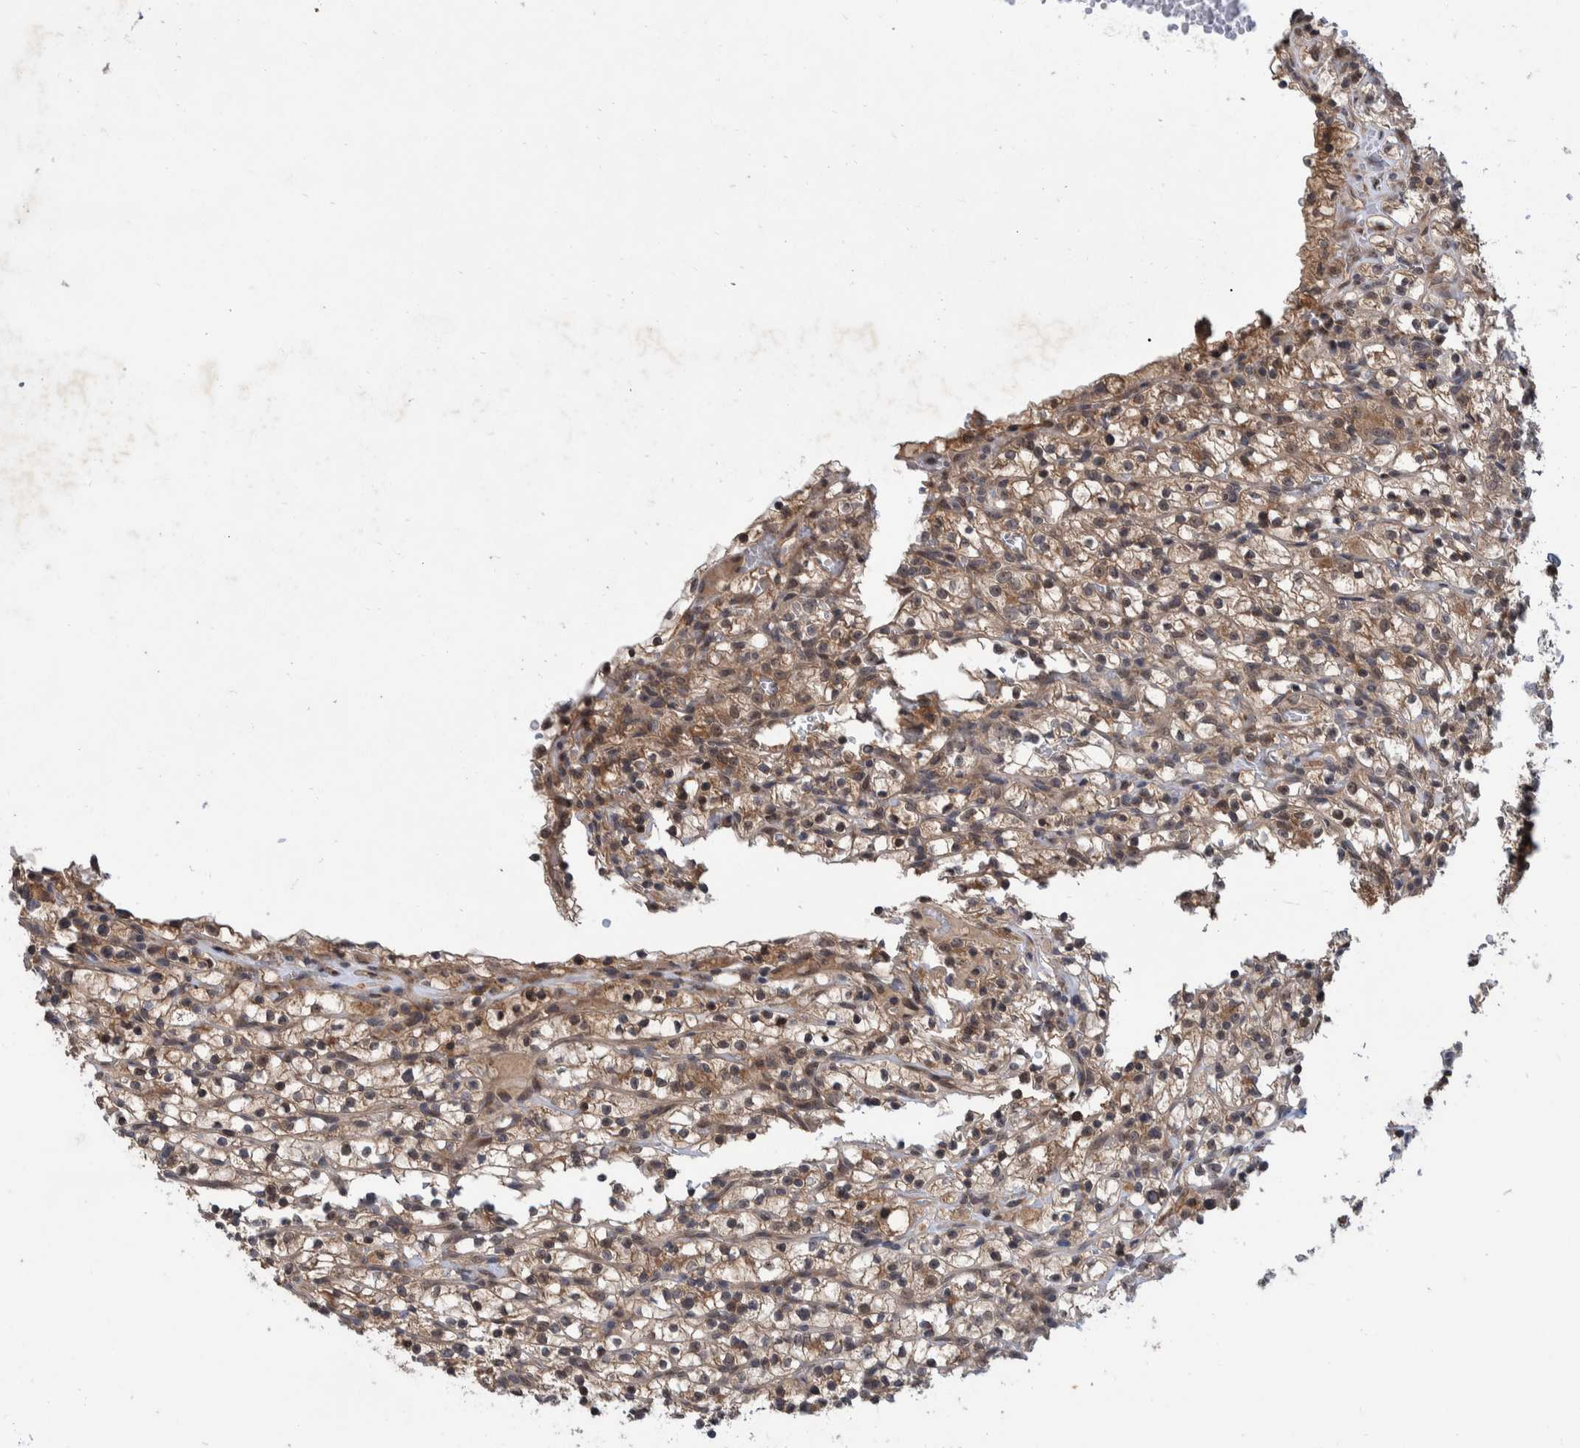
{"staining": {"intensity": "moderate", "quantity": ">75%", "location": "cytoplasmic/membranous,nuclear"}, "tissue": "renal cancer", "cell_type": "Tumor cells", "image_type": "cancer", "snomed": [{"axis": "morphology", "description": "Adenocarcinoma, NOS"}, {"axis": "topography", "description": "Kidney"}], "caption": "About >75% of tumor cells in human renal cancer display moderate cytoplasmic/membranous and nuclear protein expression as visualized by brown immunohistochemical staining.", "gene": "PLPBP", "patient": {"sex": "female", "age": 57}}